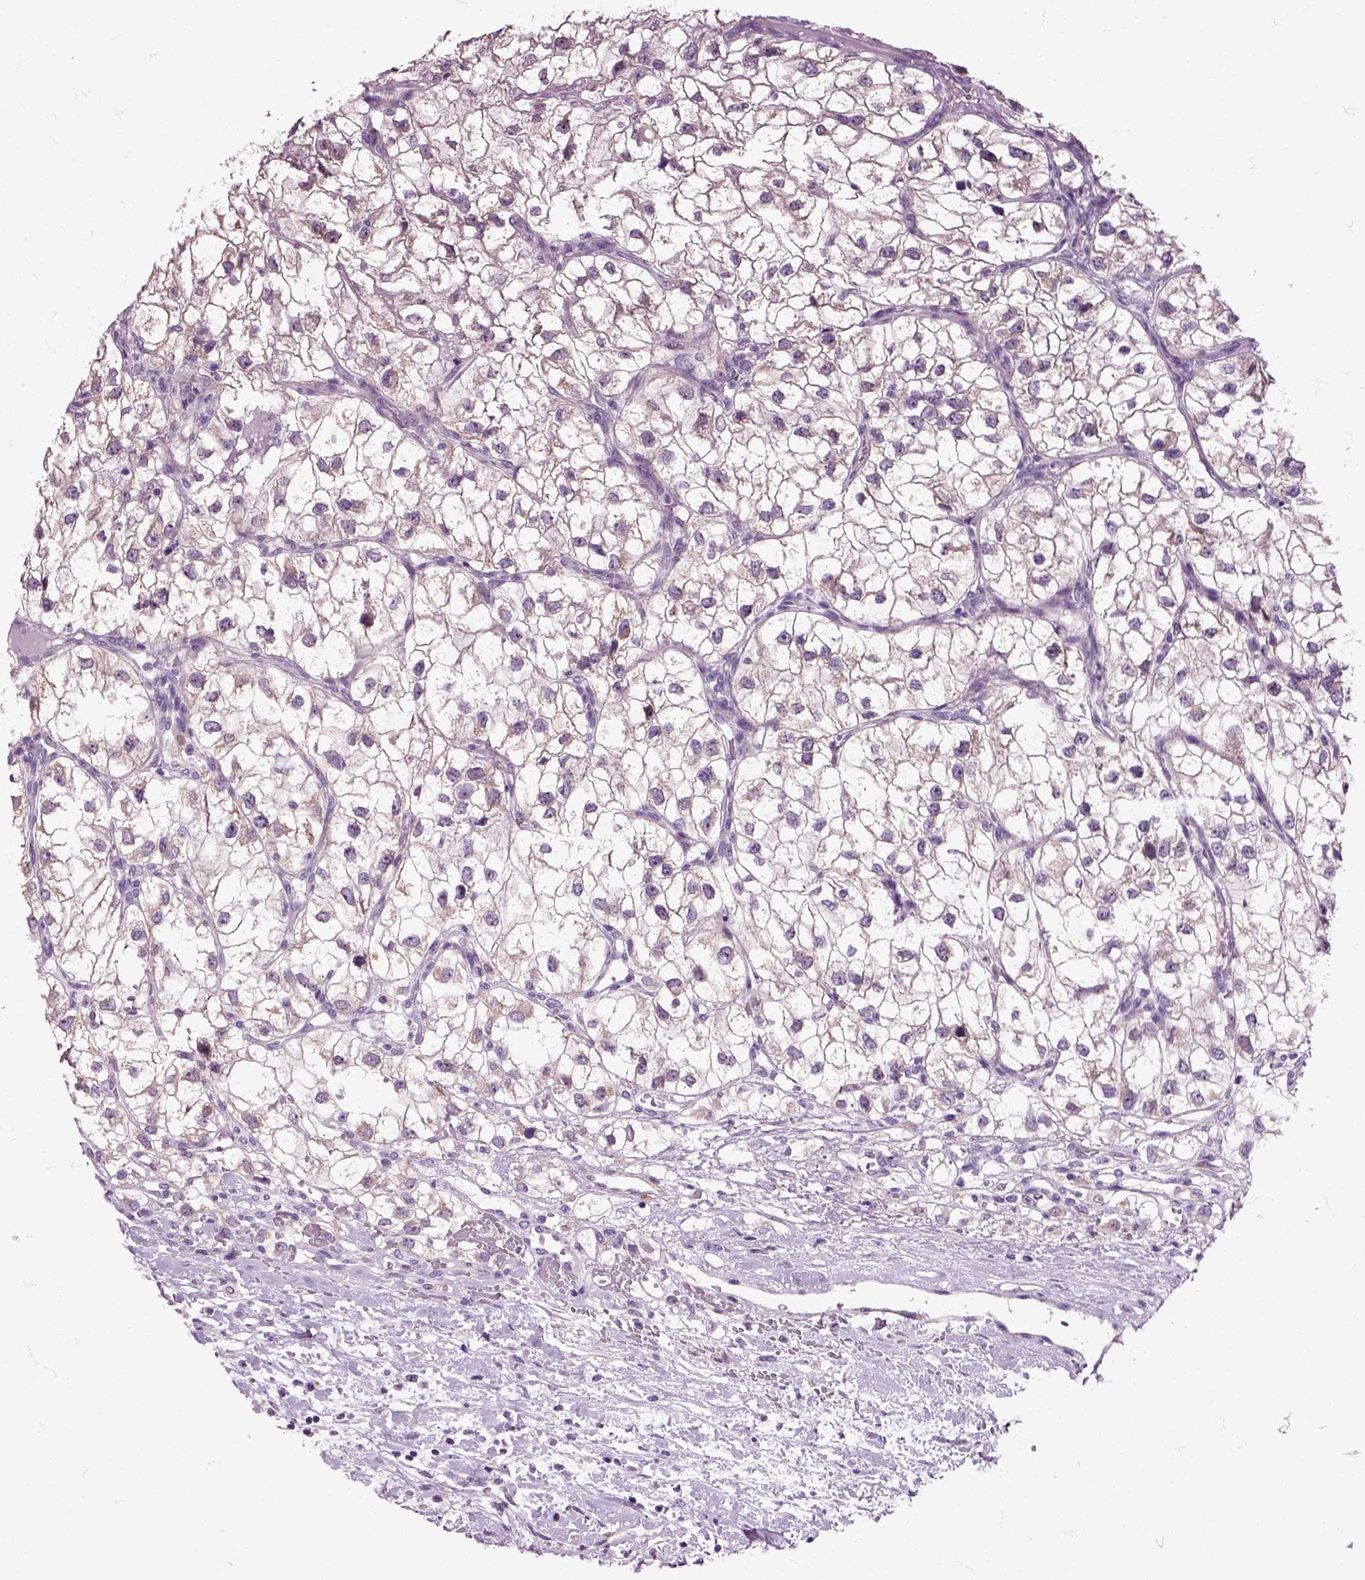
{"staining": {"intensity": "negative", "quantity": "none", "location": "none"}, "tissue": "renal cancer", "cell_type": "Tumor cells", "image_type": "cancer", "snomed": [{"axis": "morphology", "description": "Adenocarcinoma, NOS"}, {"axis": "topography", "description": "Kidney"}], "caption": "Micrograph shows no protein expression in tumor cells of renal adenocarcinoma tissue.", "gene": "HSPA2", "patient": {"sex": "male", "age": 59}}